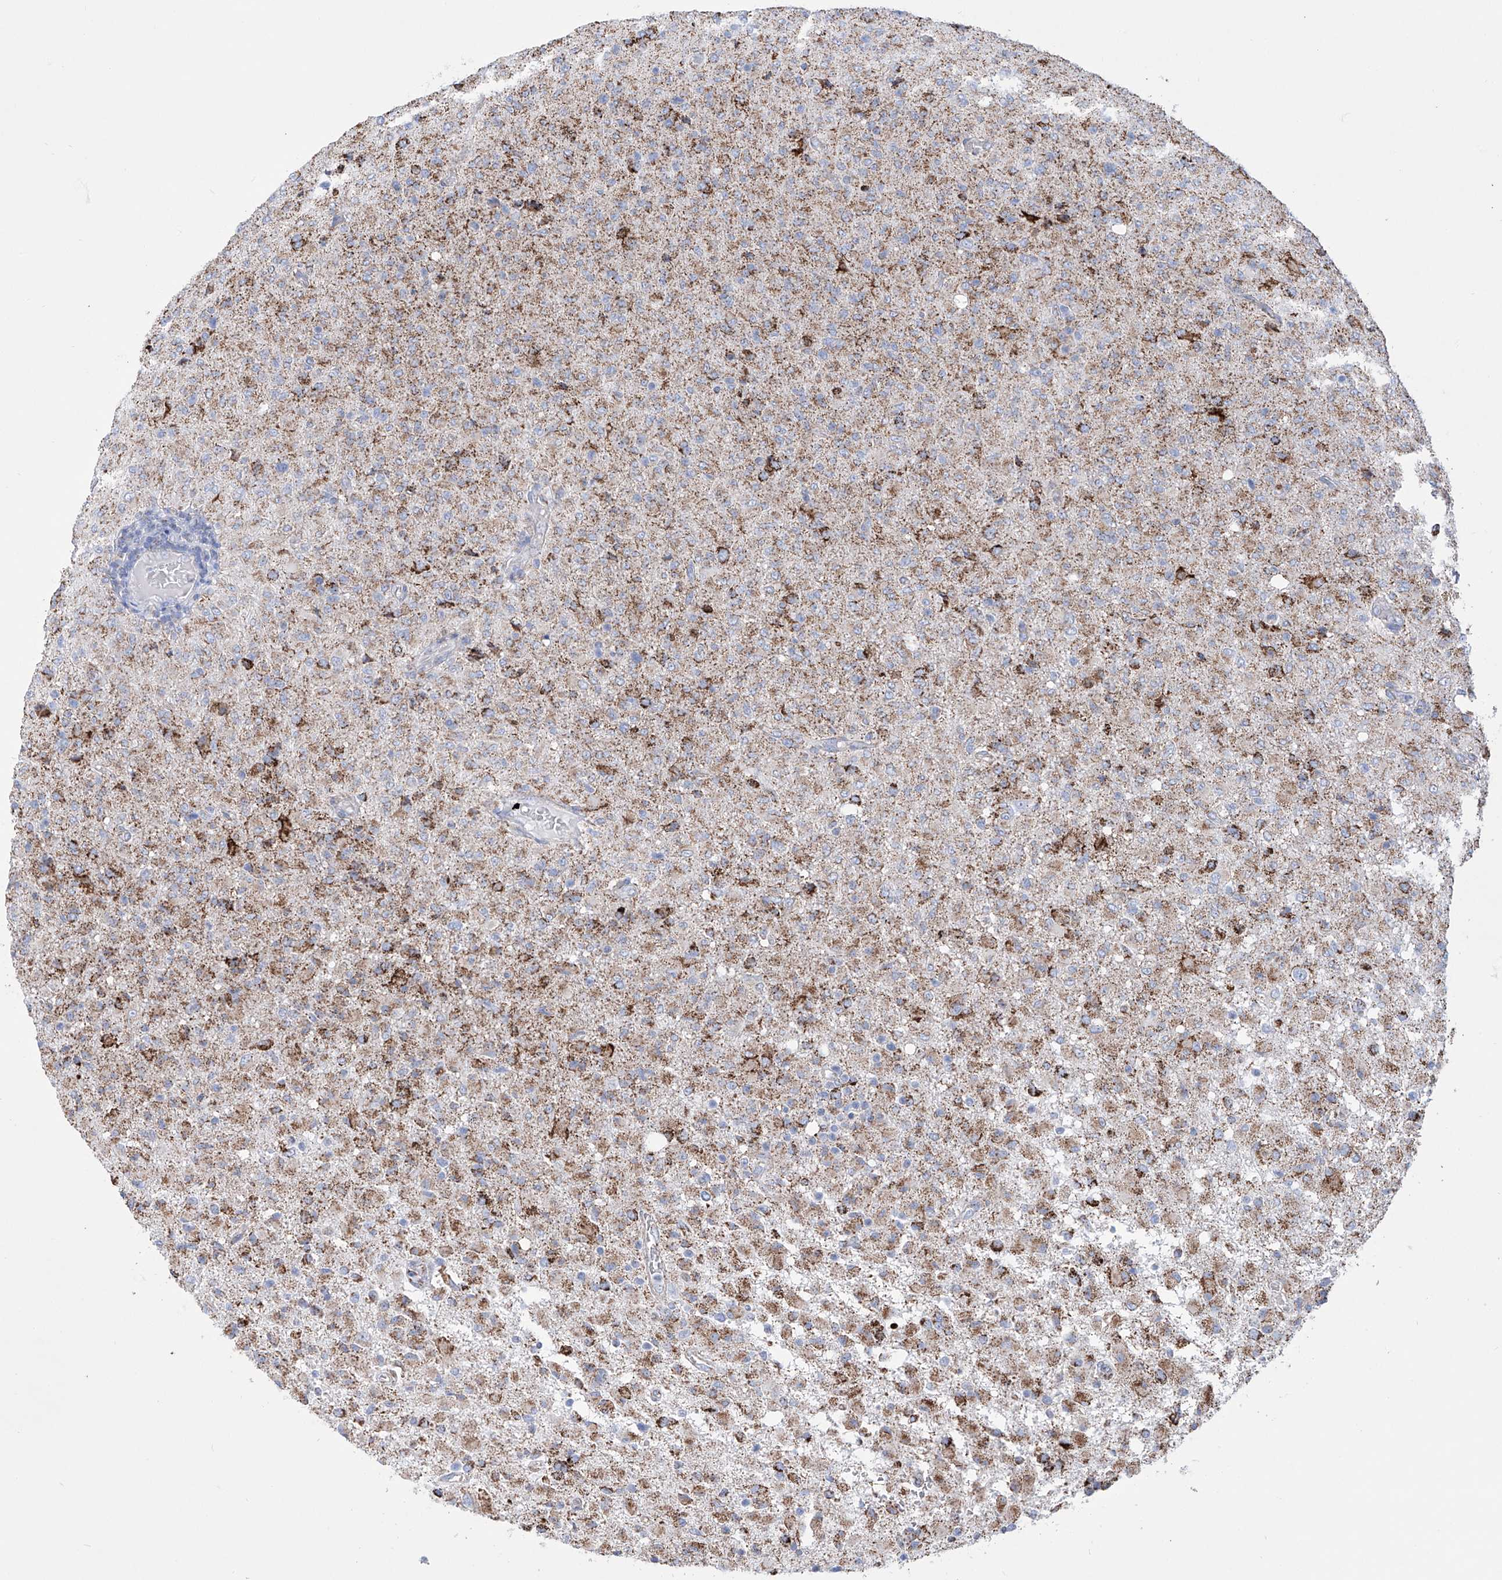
{"staining": {"intensity": "strong", "quantity": ">75%", "location": "cytoplasmic/membranous"}, "tissue": "glioma", "cell_type": "Tumor cells", "image_type": "cancer", "snomed": [{"axis": "morphology", "description": "Glioma, malignant, High grade"}, {"axis": "topography", "description": "Brain"}], "caption": "An image of glioma stained for a protein demonstrates strong cytoplasmic/membranous brown staining in tumor cells.", "gene": "ALDH6A1", "patient": {"sex": "female", "age": 57}}